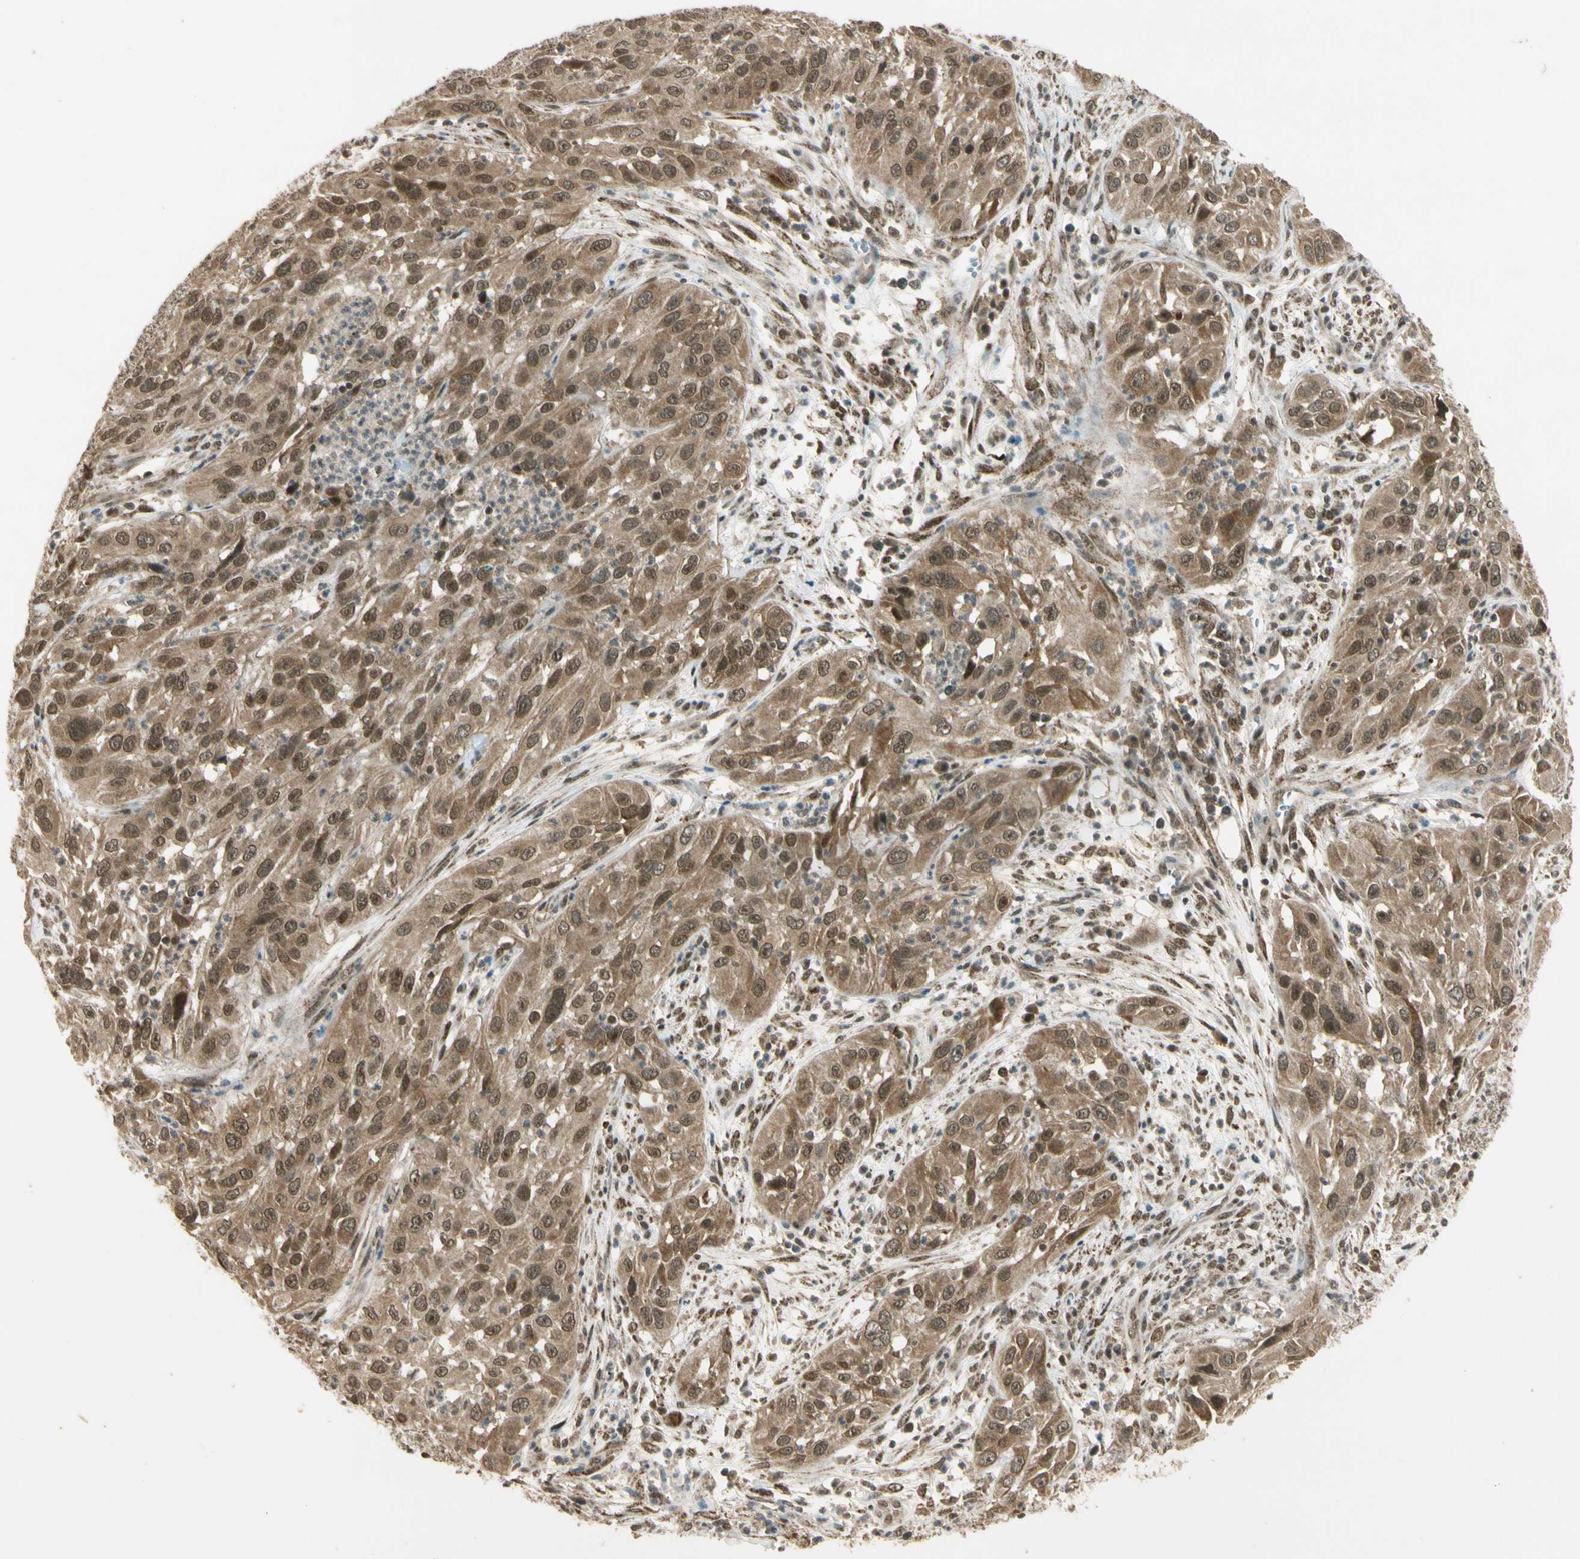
{"staining": {"intensity": "moderate", "quantity": ">75%", "location": "cytoplasmic/membranous,nuclear"}, "tissue": "cervical cancer", "cell_type": "Tumor cells", "image_type": "cancer", "snomed": [{"axis": "morphology", "description": "Squamous cell carcinoma, NOS"}, {"axis": "topography", "description": "Cervix"}], "caption": "DAB immunohistochemical staining of cervical cancer shows moderate cytoplasmic/membranous and nuclear protein positivity in approximately >75% of tumor cells.", "gene": "ZNF135", "patient": {"sex": "female", "age": 32}}